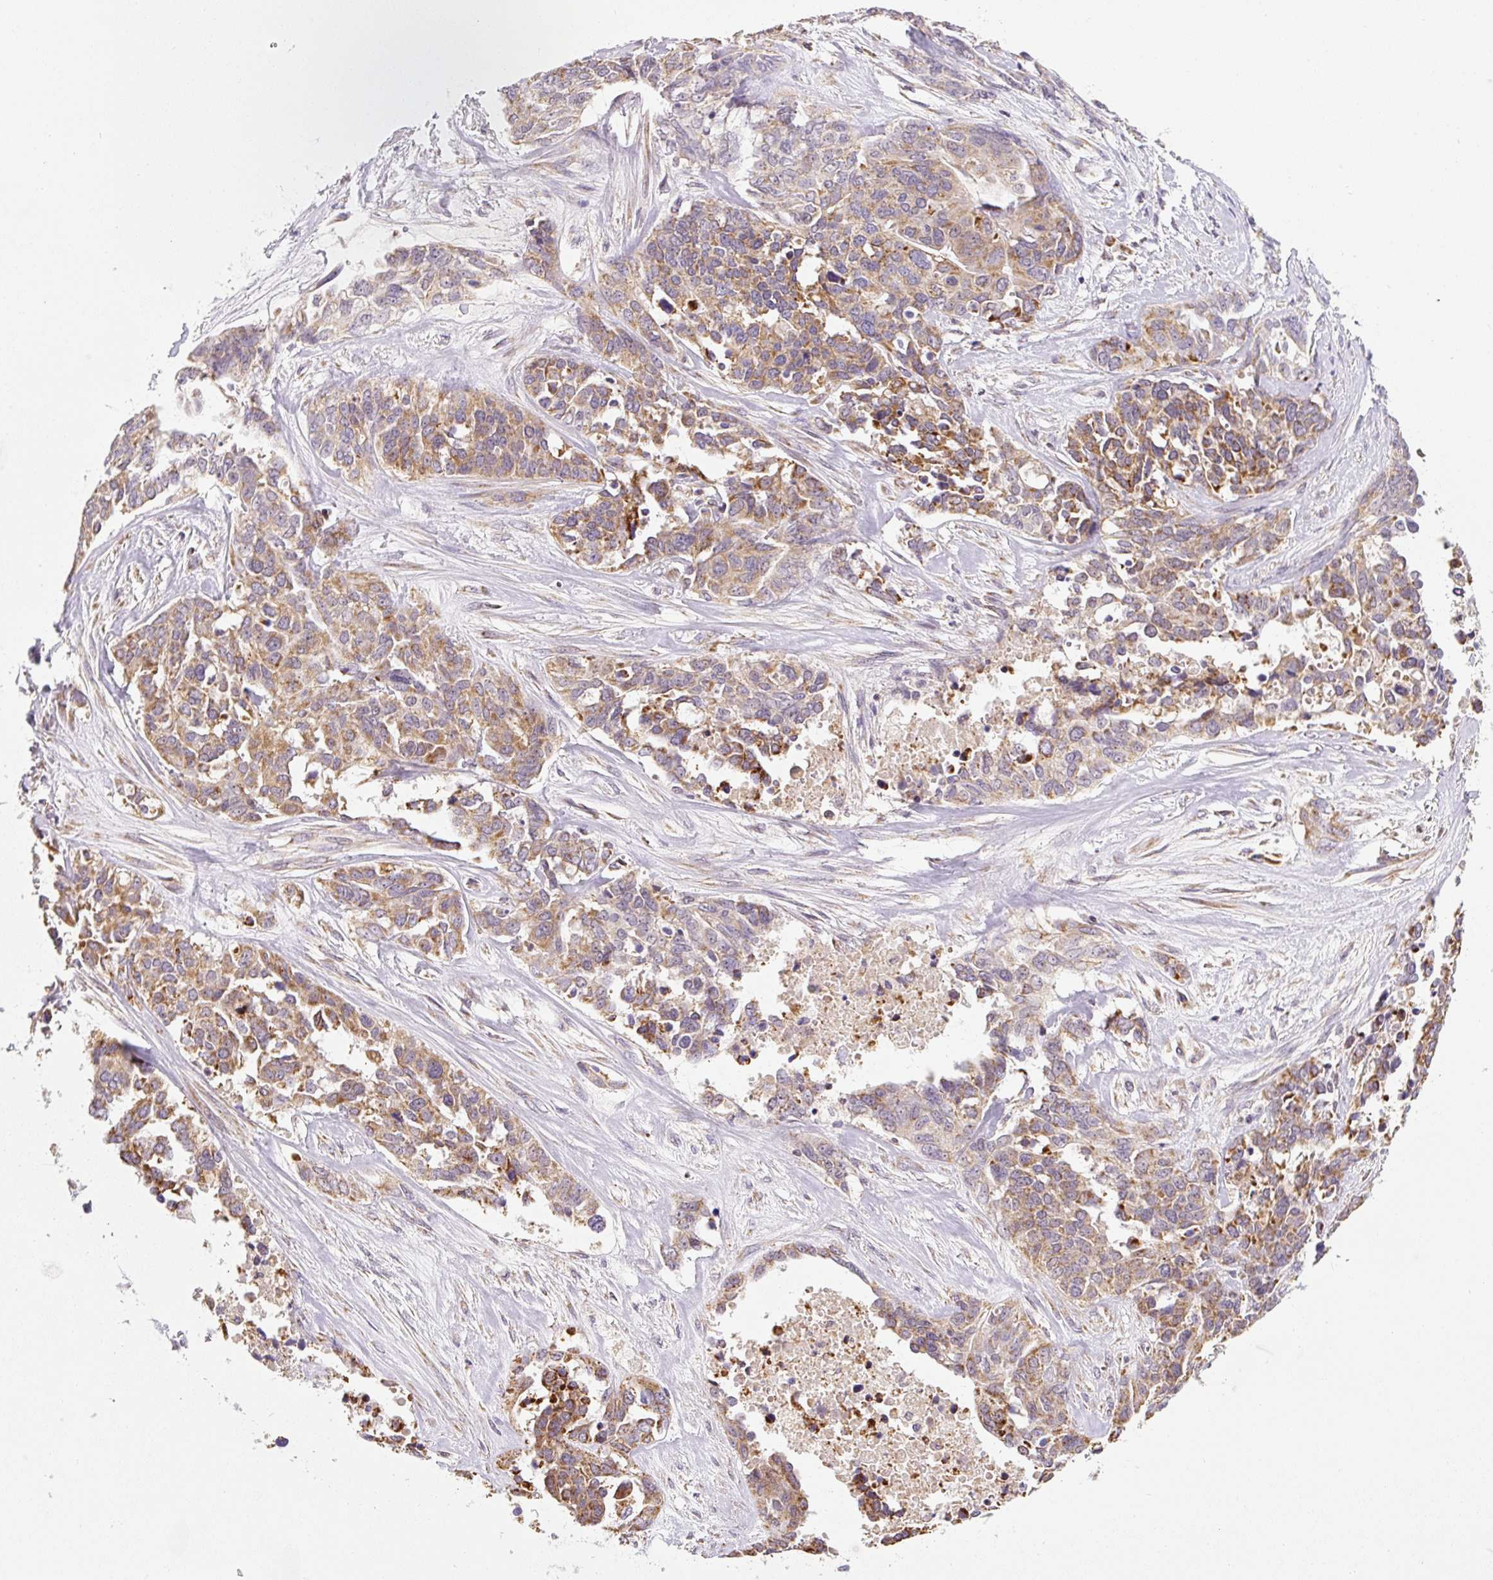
{"staining": {"intensity": "moderate", "quantity": ">75%", "location": "cytoplasmic/membranous"}, "tissue": "ovarian cancer", "cell_type": "Tumor cells", "image_type": "cancer", "snomed": [{"axis": "morphology", "description": "Cystadenocarcinoma, serous, NOS"}, {"axis": "topography", "description": "Ovary"}], "caption": "A micrograph showing moderate cytoplasmic/membranous expression in approximately >75% of tumor cells in ovarian cancer (serous cystadenocarcinoma), as visualized by brown immunohistochemical staining.", "gene": "MFSD9", "patient": {"sex": "female", "age": 44}}